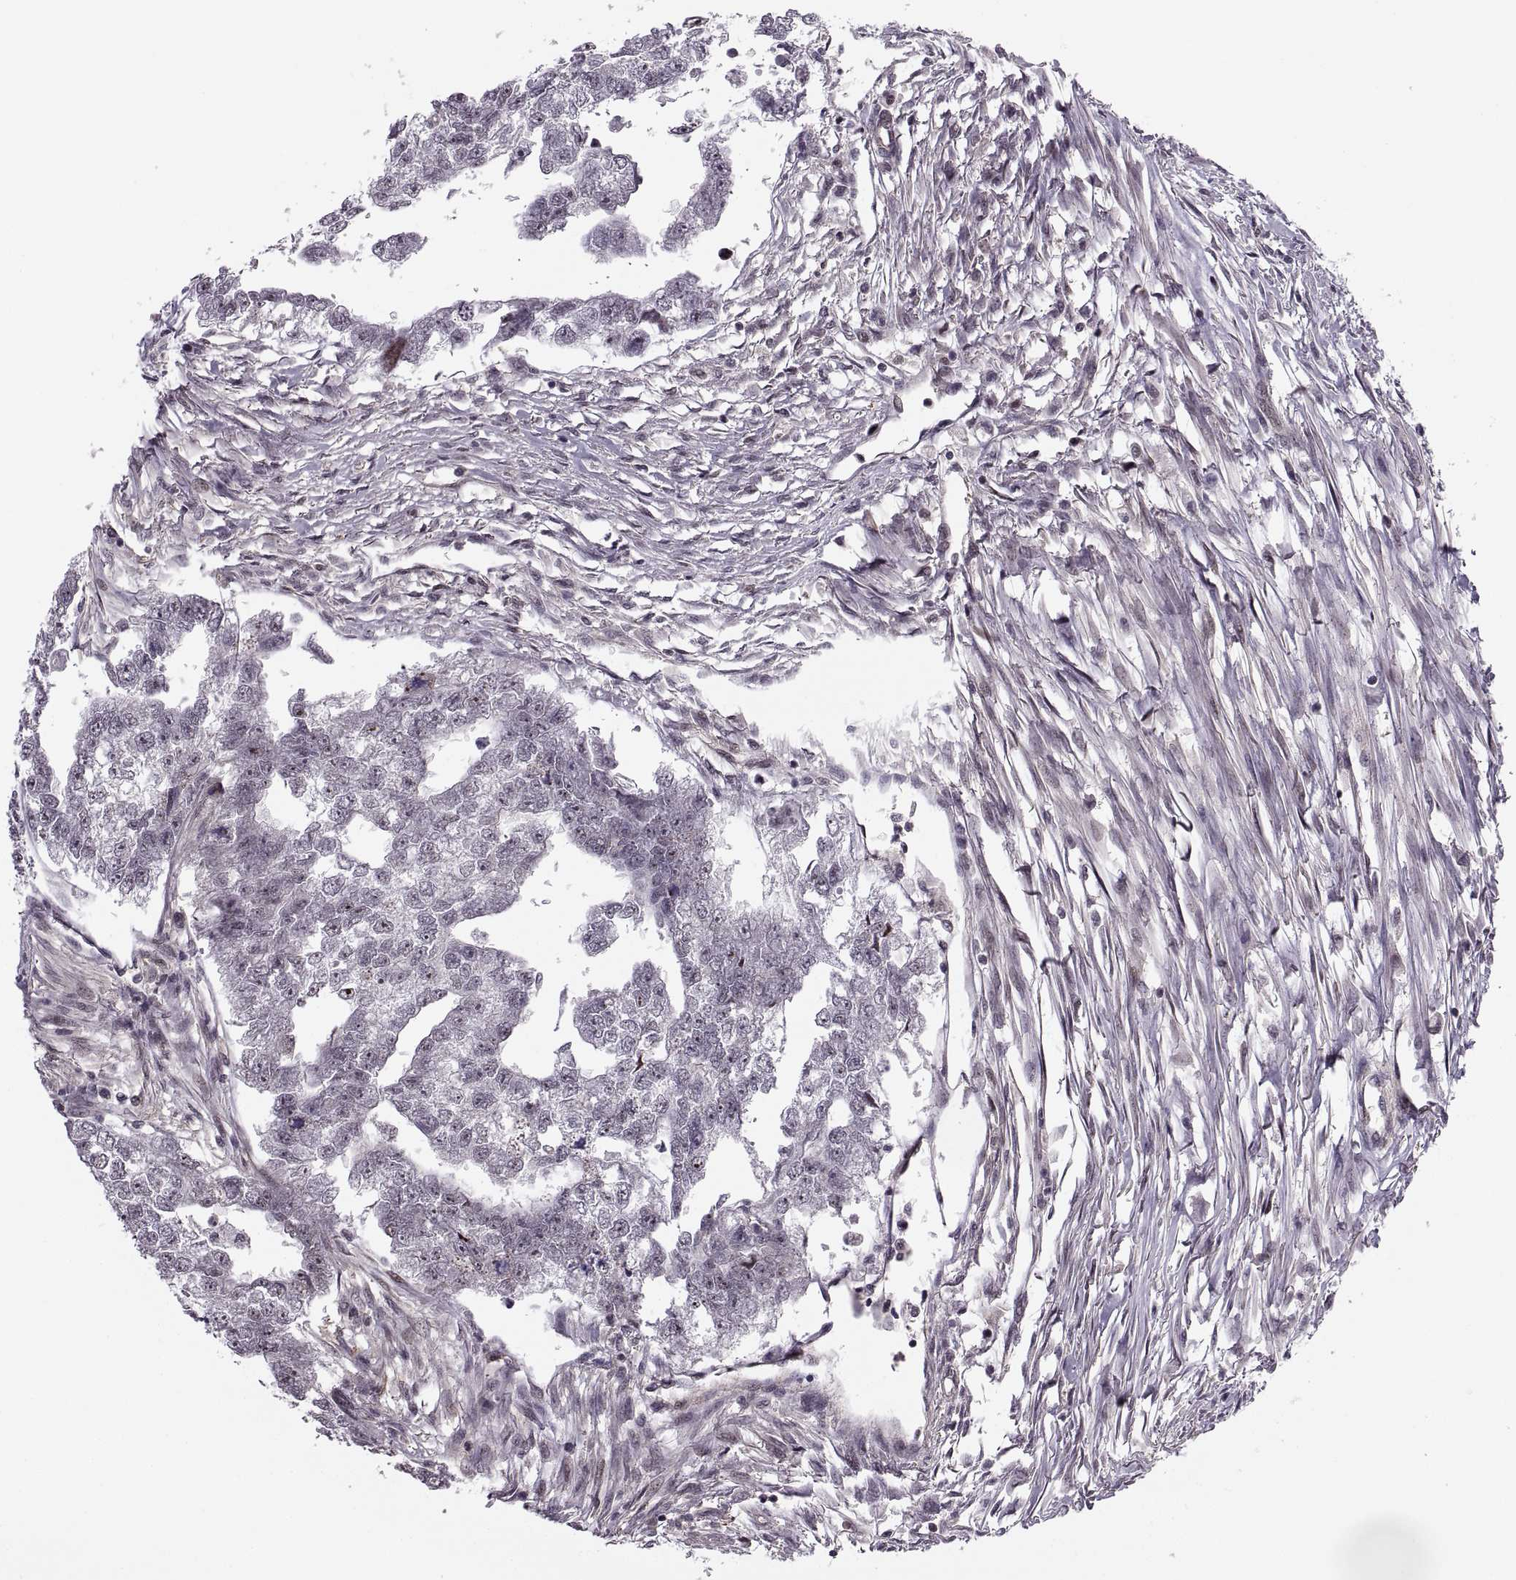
{"staining": {"intensity": "negative", "quantity": "none", "location": "none"}, "tissue": "testis cancer", "cell_type": "Tumor cells", "image_type": "cancer", "snomed": [{"axis": "morphology", "description": "Carcinoma, Embryonal, NOS"}, {"axis": "morphology", "description": "Teratoma, malignant, NOS"}, {"axis": "topography", "description": "Testis"}], "caption": "Testis cancer was stained to show a protein in brown. There is no significant positivity in tumor cells. Nuclei are stained in blue.", "gene": "LUZP2", "patient": {"sex": "male", "age": 44}}